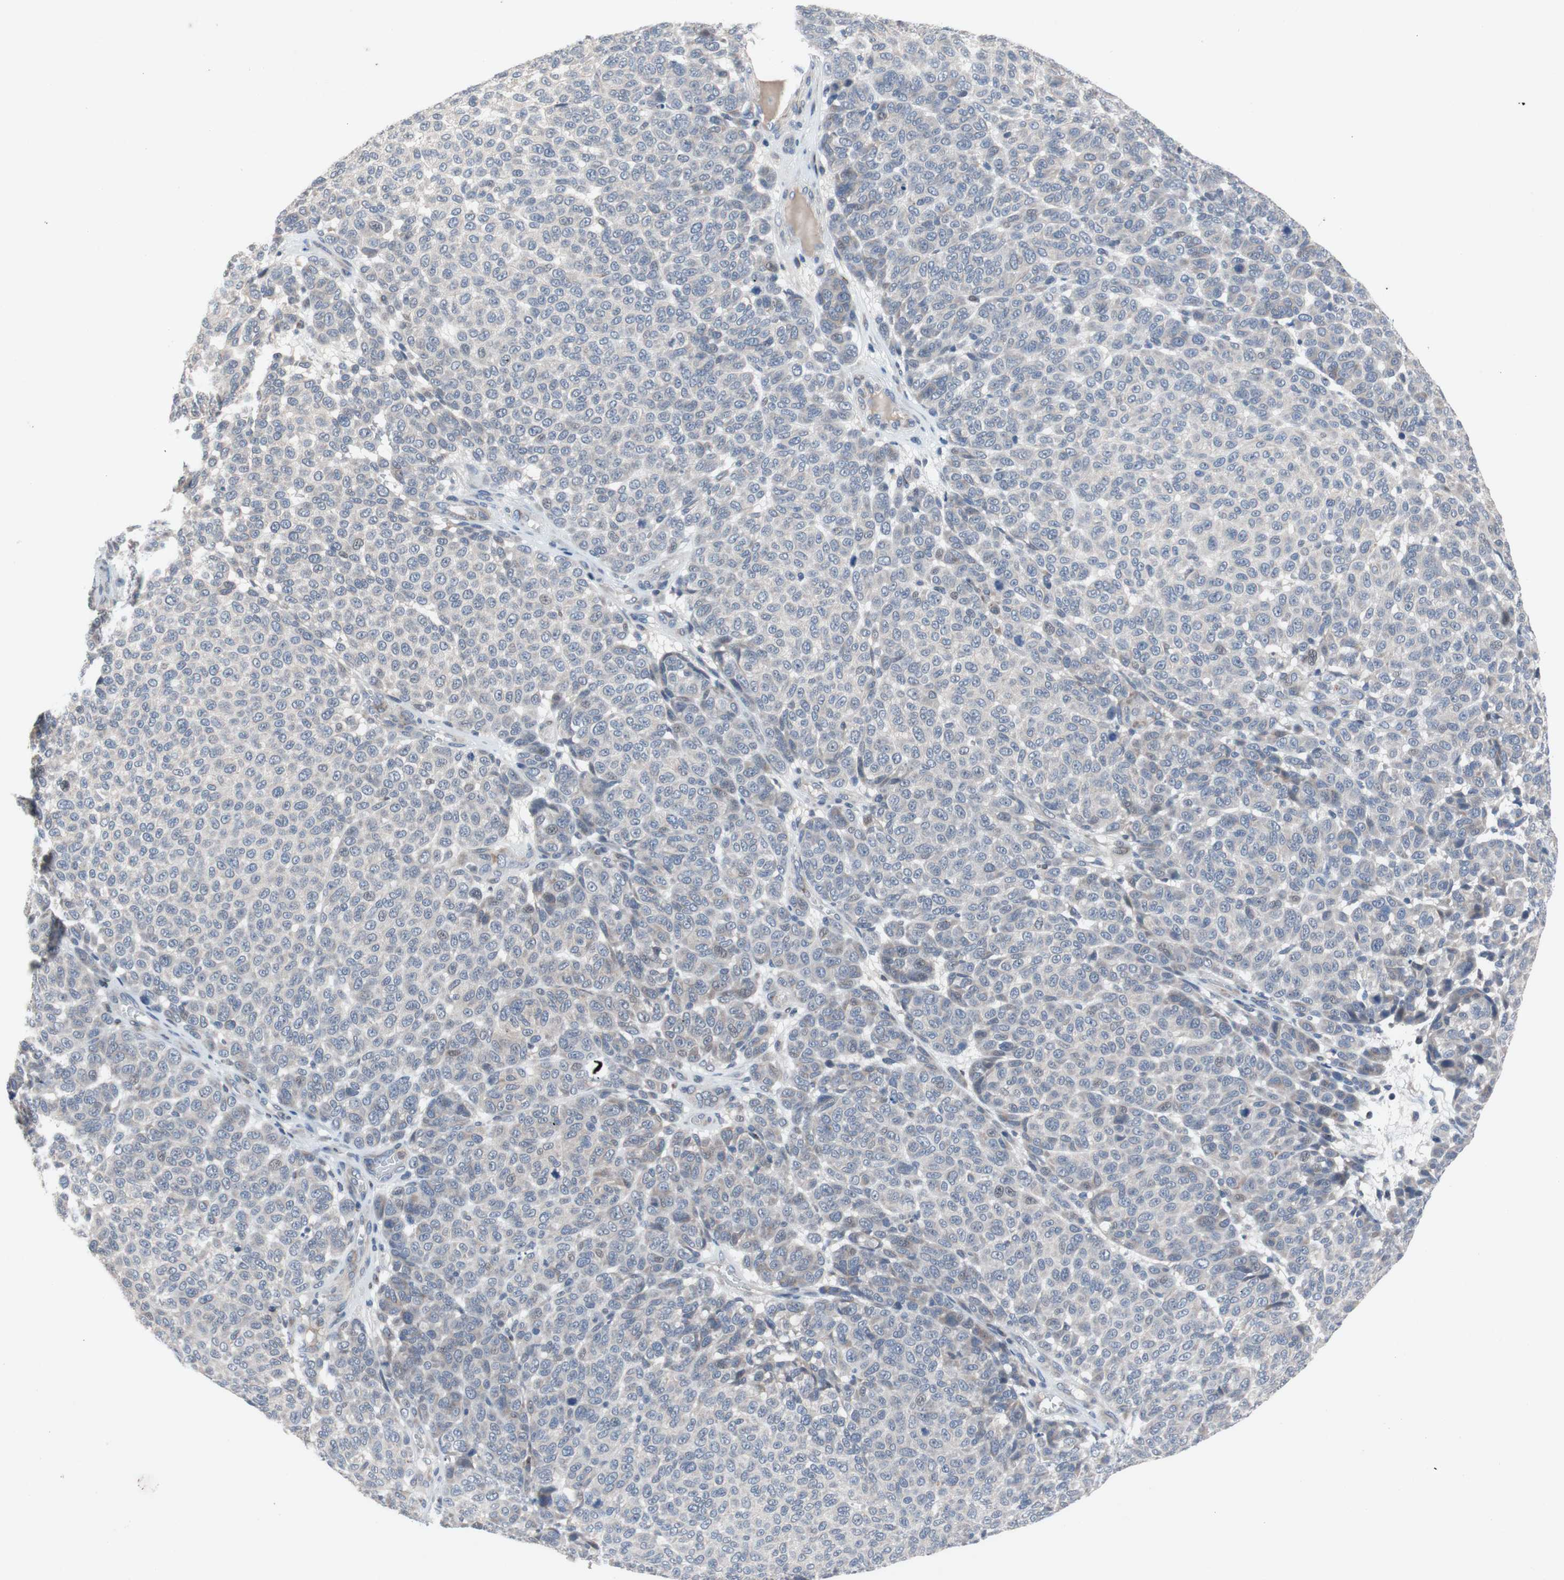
{"staining": {"intensity": "negative", "quantity": "none", "location": "none"}, "tissue": "melanoma", "cell_type": "Tumor cells", "image_type": "cancer", "snomed": [{"axis": "morphology", "description": "Malignant melanoma, NOS"}, {"axis": "topography", "description": "Skin"}], "caption": "A high-resolution micrograph shows immunohistochemistry (IHC) staining of malignant melanoma, which reveals no significant positivity in tumor cells. (DAB (3,3'-diaminobenzidine) immunohistochemistry (IHC) with hematoxylin counter stain).", "gene": "MUTYH", "patient": {"sex": "male", "age": 59}}